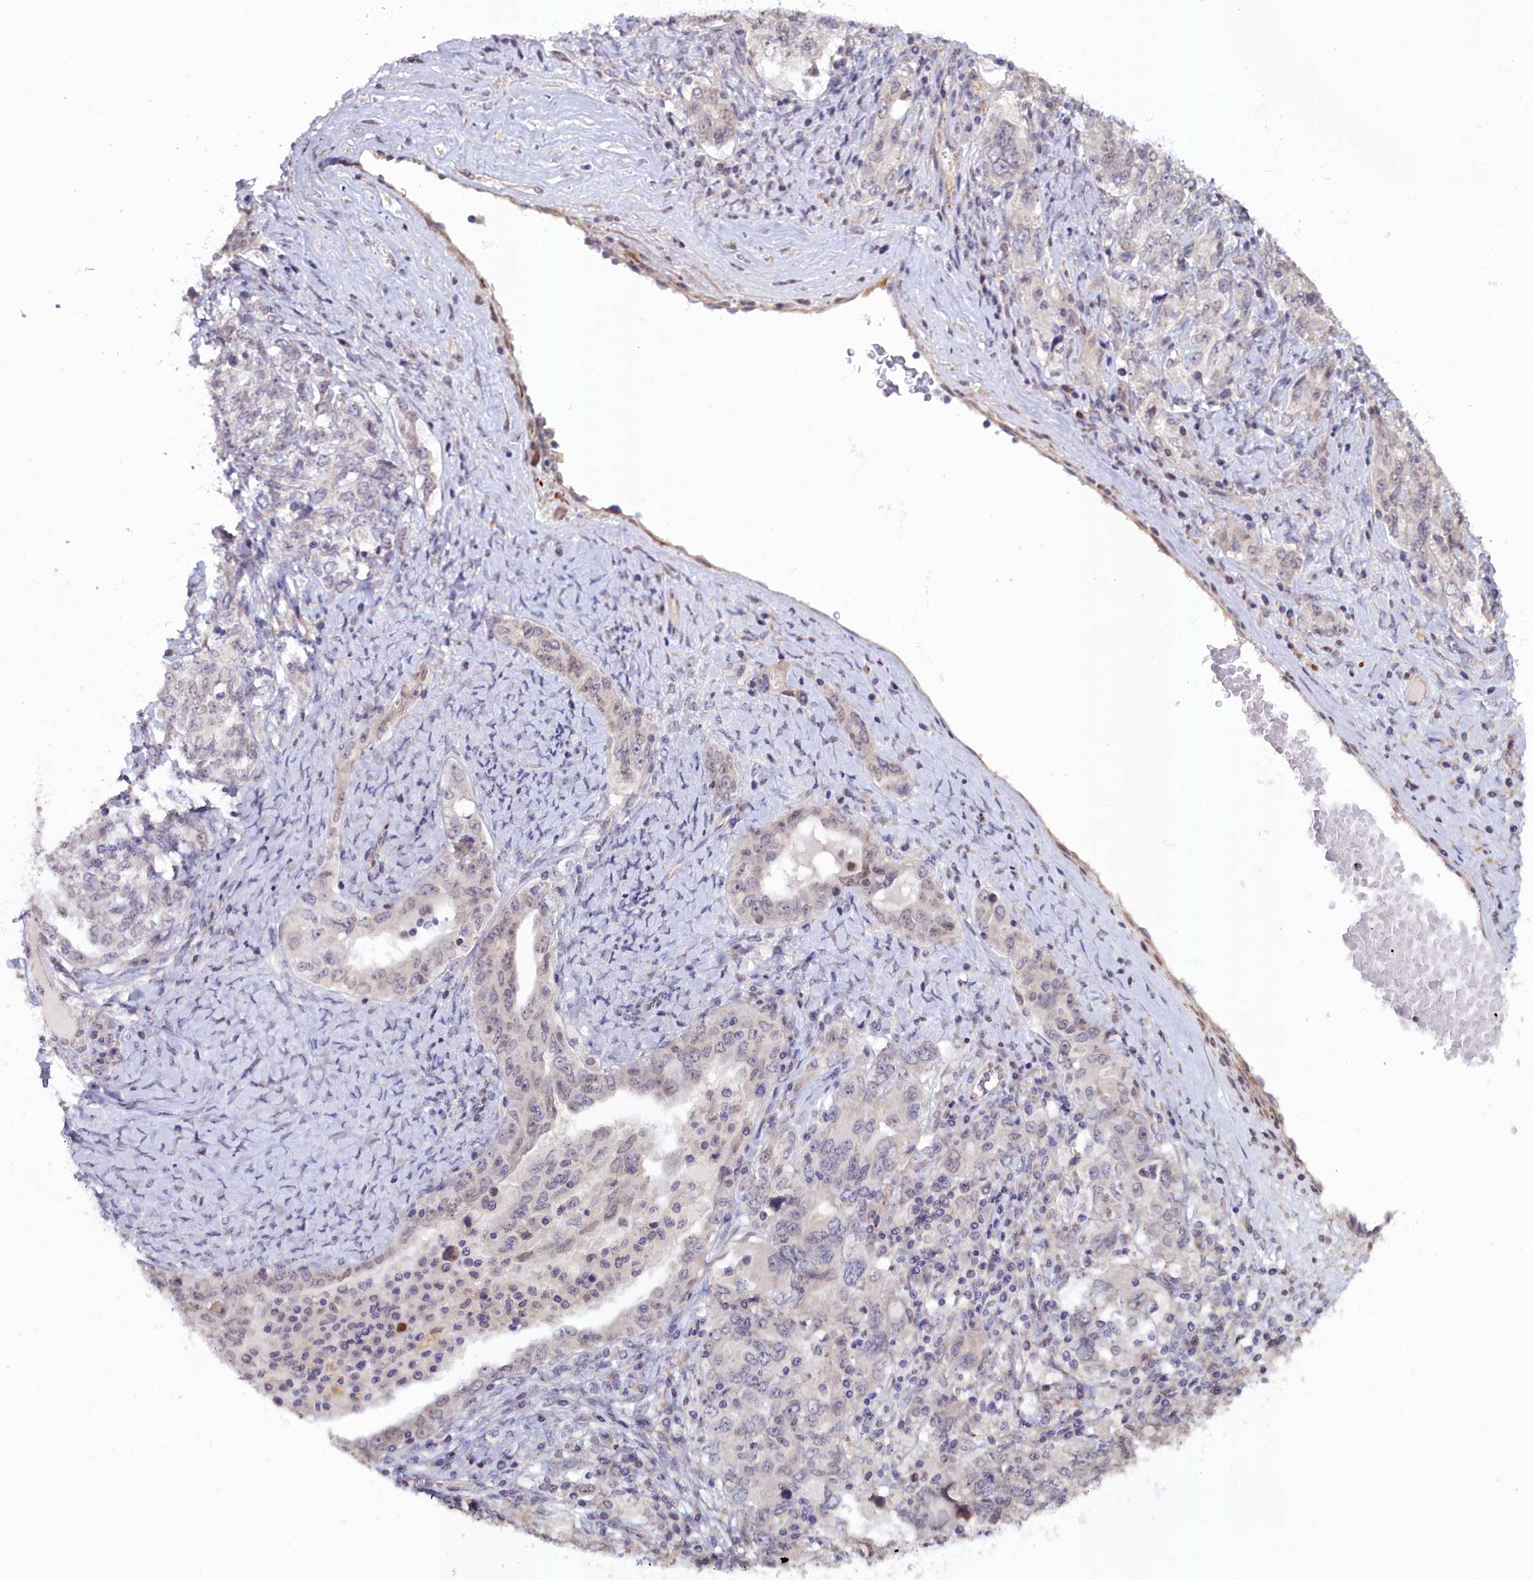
{"staining": {"intensity": "negative", "quantity": "none", "location": "none"}, "tissue": "ovarian cancer", "cell_type": "Tumor cells", "image_type": "cancer", "snomed": [{"axis": "morphology", "description": "Carcinoma, endometroid"}, {"axis": "topography", "description": "Ovary"}], "caption": "Tumor cells are negative for brown protein staining in endometroid carcinoma (ovarian).", "gene": "C4orf19", "patient": {"sex": "female", "age": 62}}